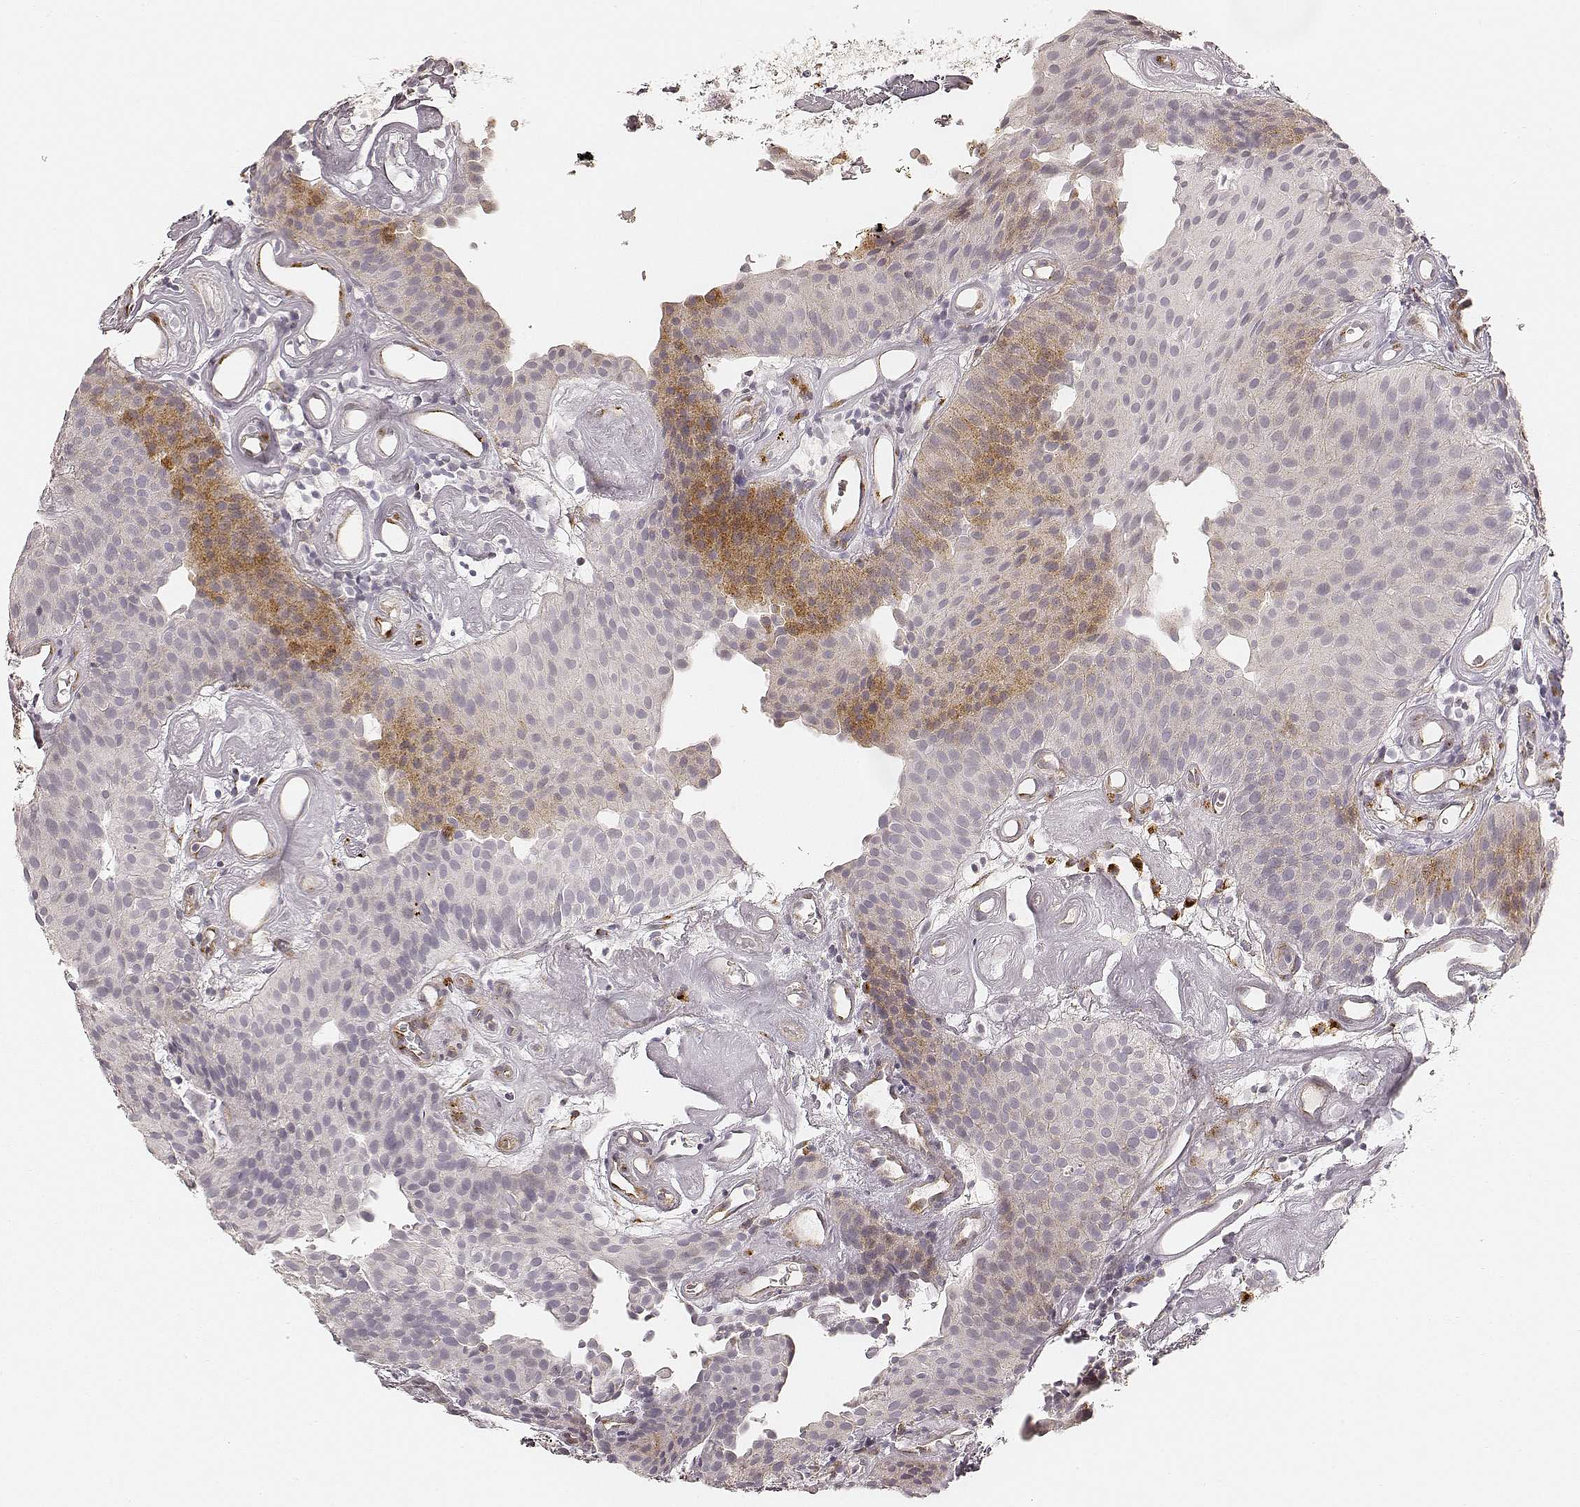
{"staining": {"intensity": "moderate", "quantity": "<25%", "location": "cytoplasmic/membranous"}, "tissue": "urothelial cancer", "cell_type": "Tumor cells", "image_type": "cancer", "snomed": [{"axis": "morphology", "description": "Urothelial carcinoma, Low grade"}, {"axis": "topography", "description": "Urinary bladder"}], "caption": "Urothelial cancer was stained to show a protein in brown. There is low levels of moderate cytoplasmic/membranous expression in approximately <25% of tumor cells.", "gene": "GORASP2", "patient": {"sex": "female", "age": 87}}